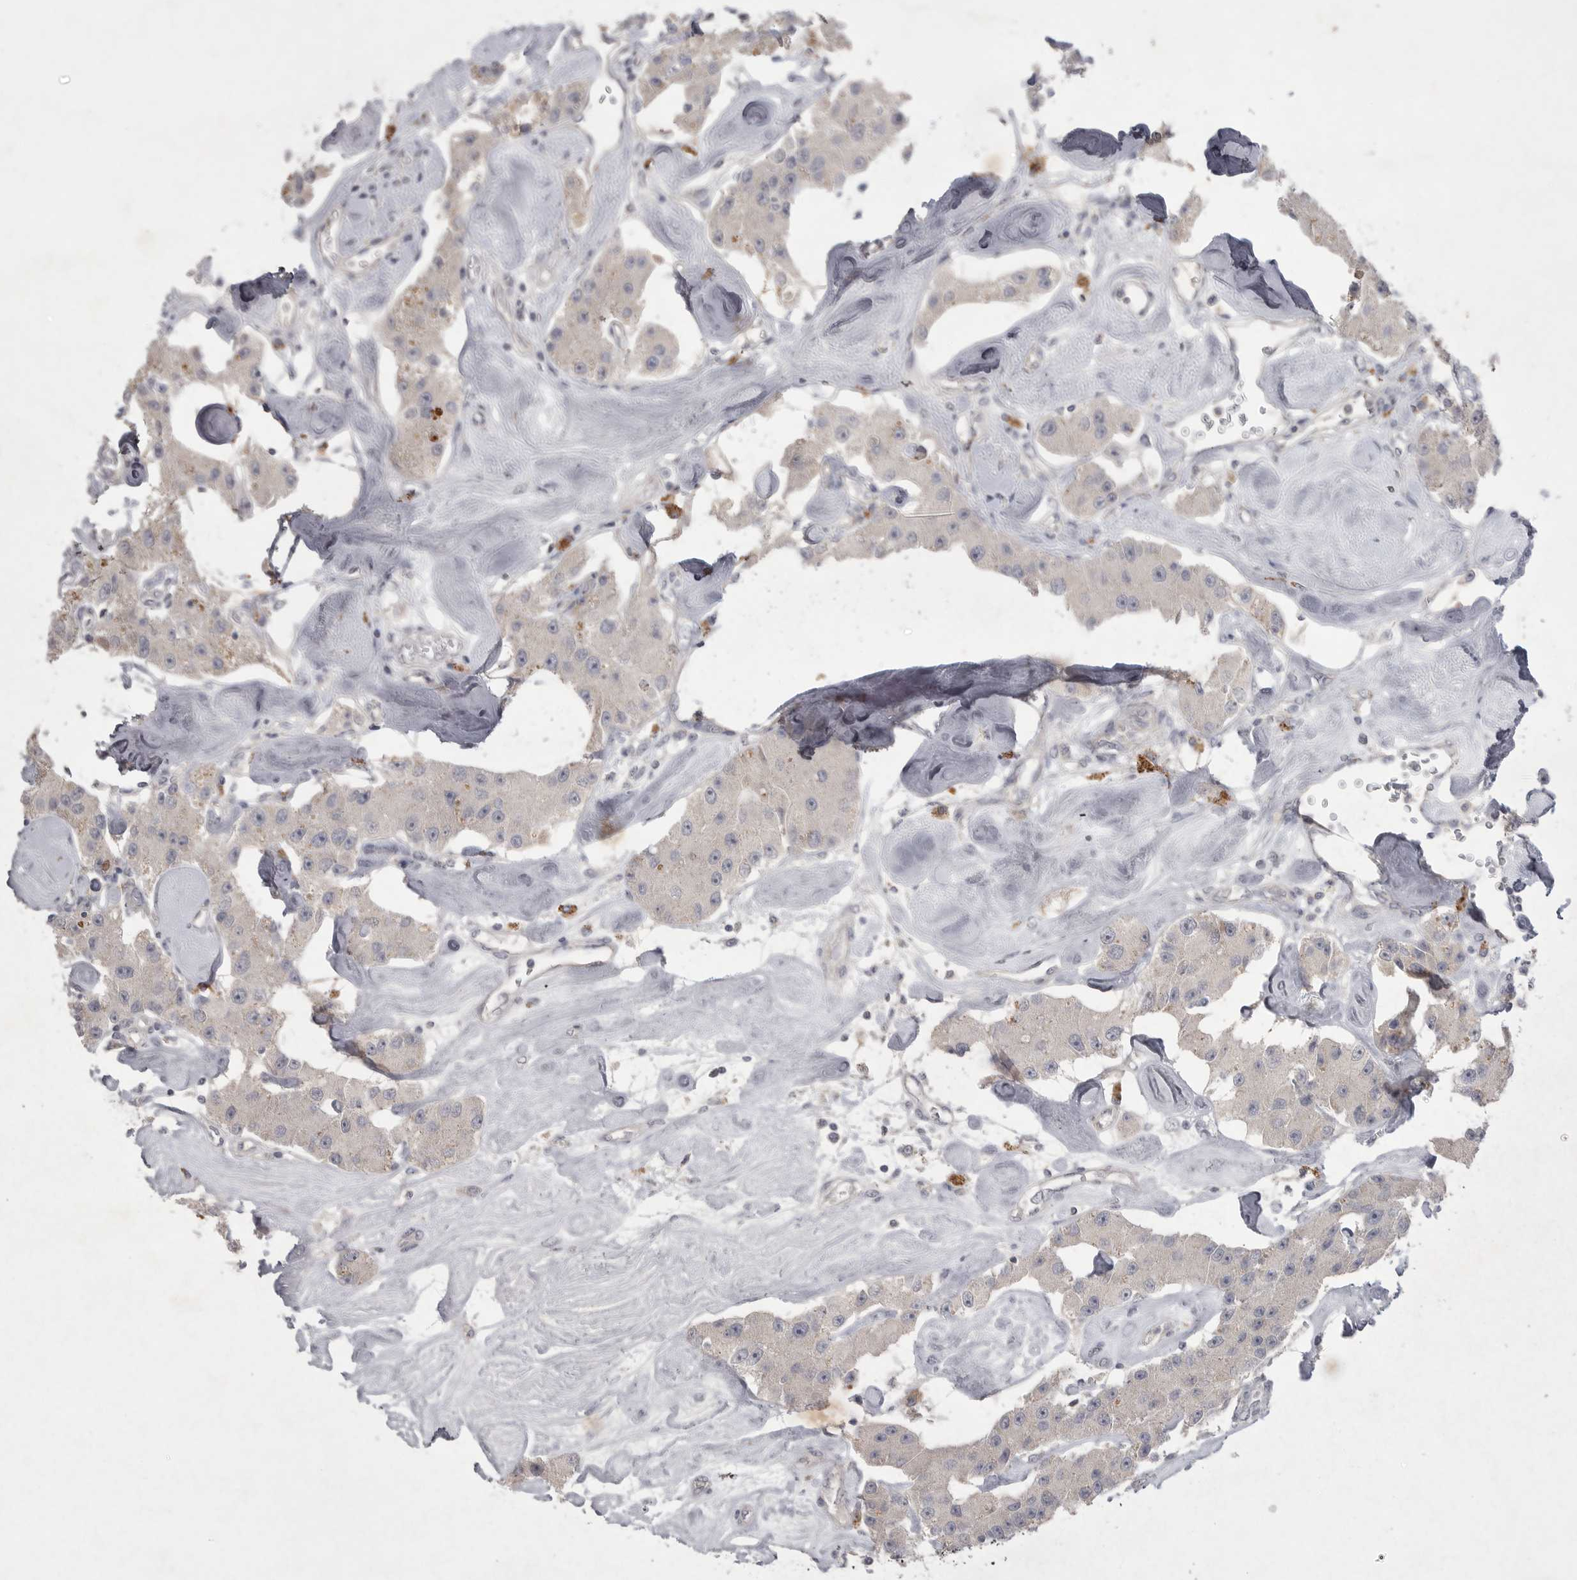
{"staining": {"intensity": "negative", "quantity": "none", "location": "none"}, "tissue": "carcinoid", "cell_type": "Tumor cells", "image_type": "cancer", "snomed": [{"axis": "morphology", "description": "Carcinoid, malignant, NOS"}, {"axis": "topography", "description": "Pancreas"}], "caption": "Immunohistochemical staining of human carcinoid reveals no significant staining in tumor cells.", "gene": "VANGL2", "patient": {"sex": "male", "age": 41}}